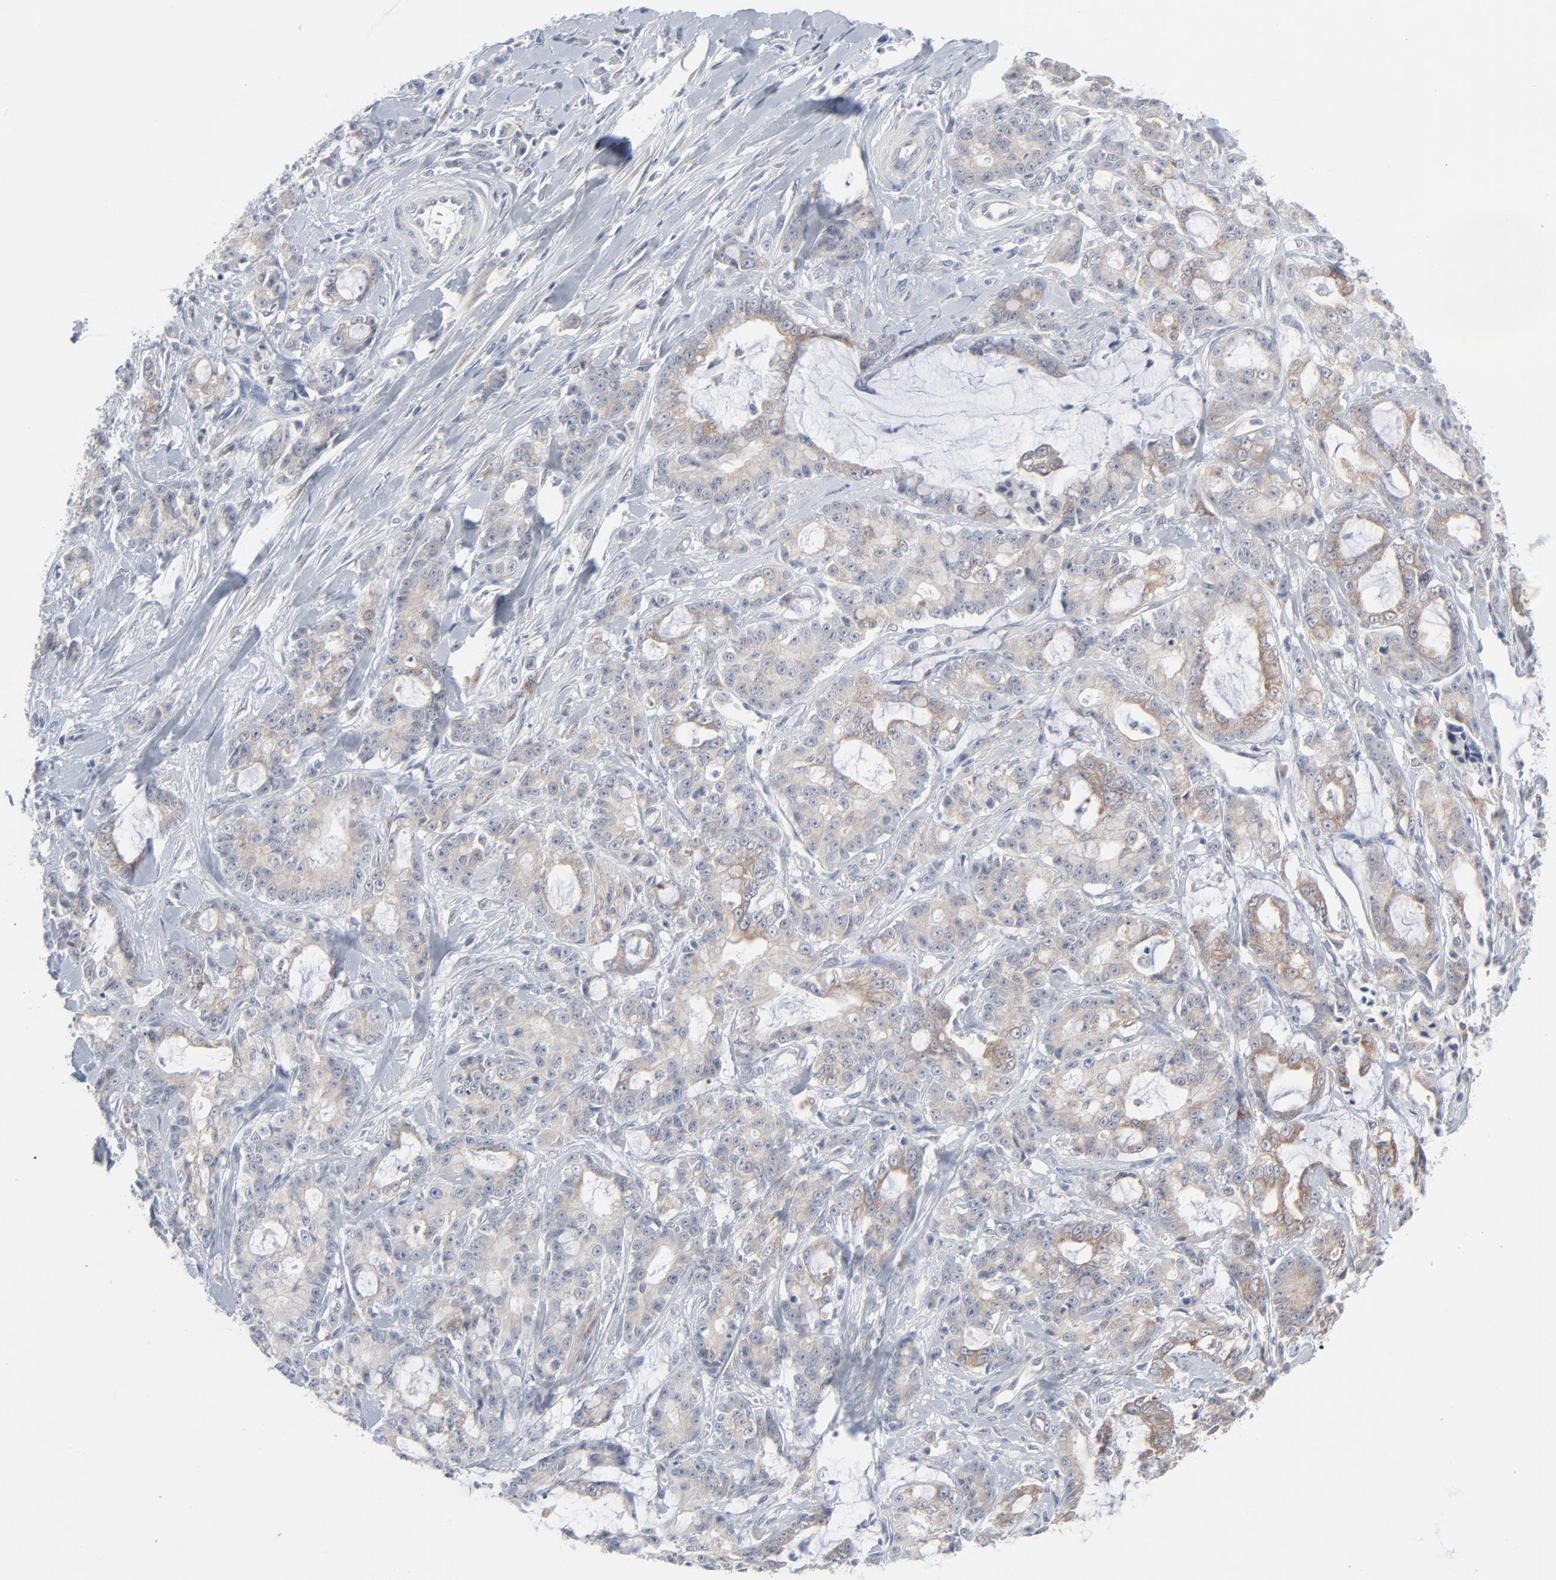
{"staining": {"intensity": "weak", "quantity": "25%-75%", "location": "cytoplasmic/membranous"}, "tissue": "pancreatic cancer", "cell_type": "Tumor cells", "image_type": "cancer", "snomed": [{"axis": "morphology", "description": "Adenocarcinoma, NOS"}, {"axis": "topography", "description": "Pancreas"}], "caption": "There is low levels of weak cytoplasmic/membranous positivity in tumor cells of pancreatic adenocarcinoma, as demonstrated by immunohistochemical staining (brown color).", "gene": "KDSR", "patient": {"sex": "female", "age": 73}}